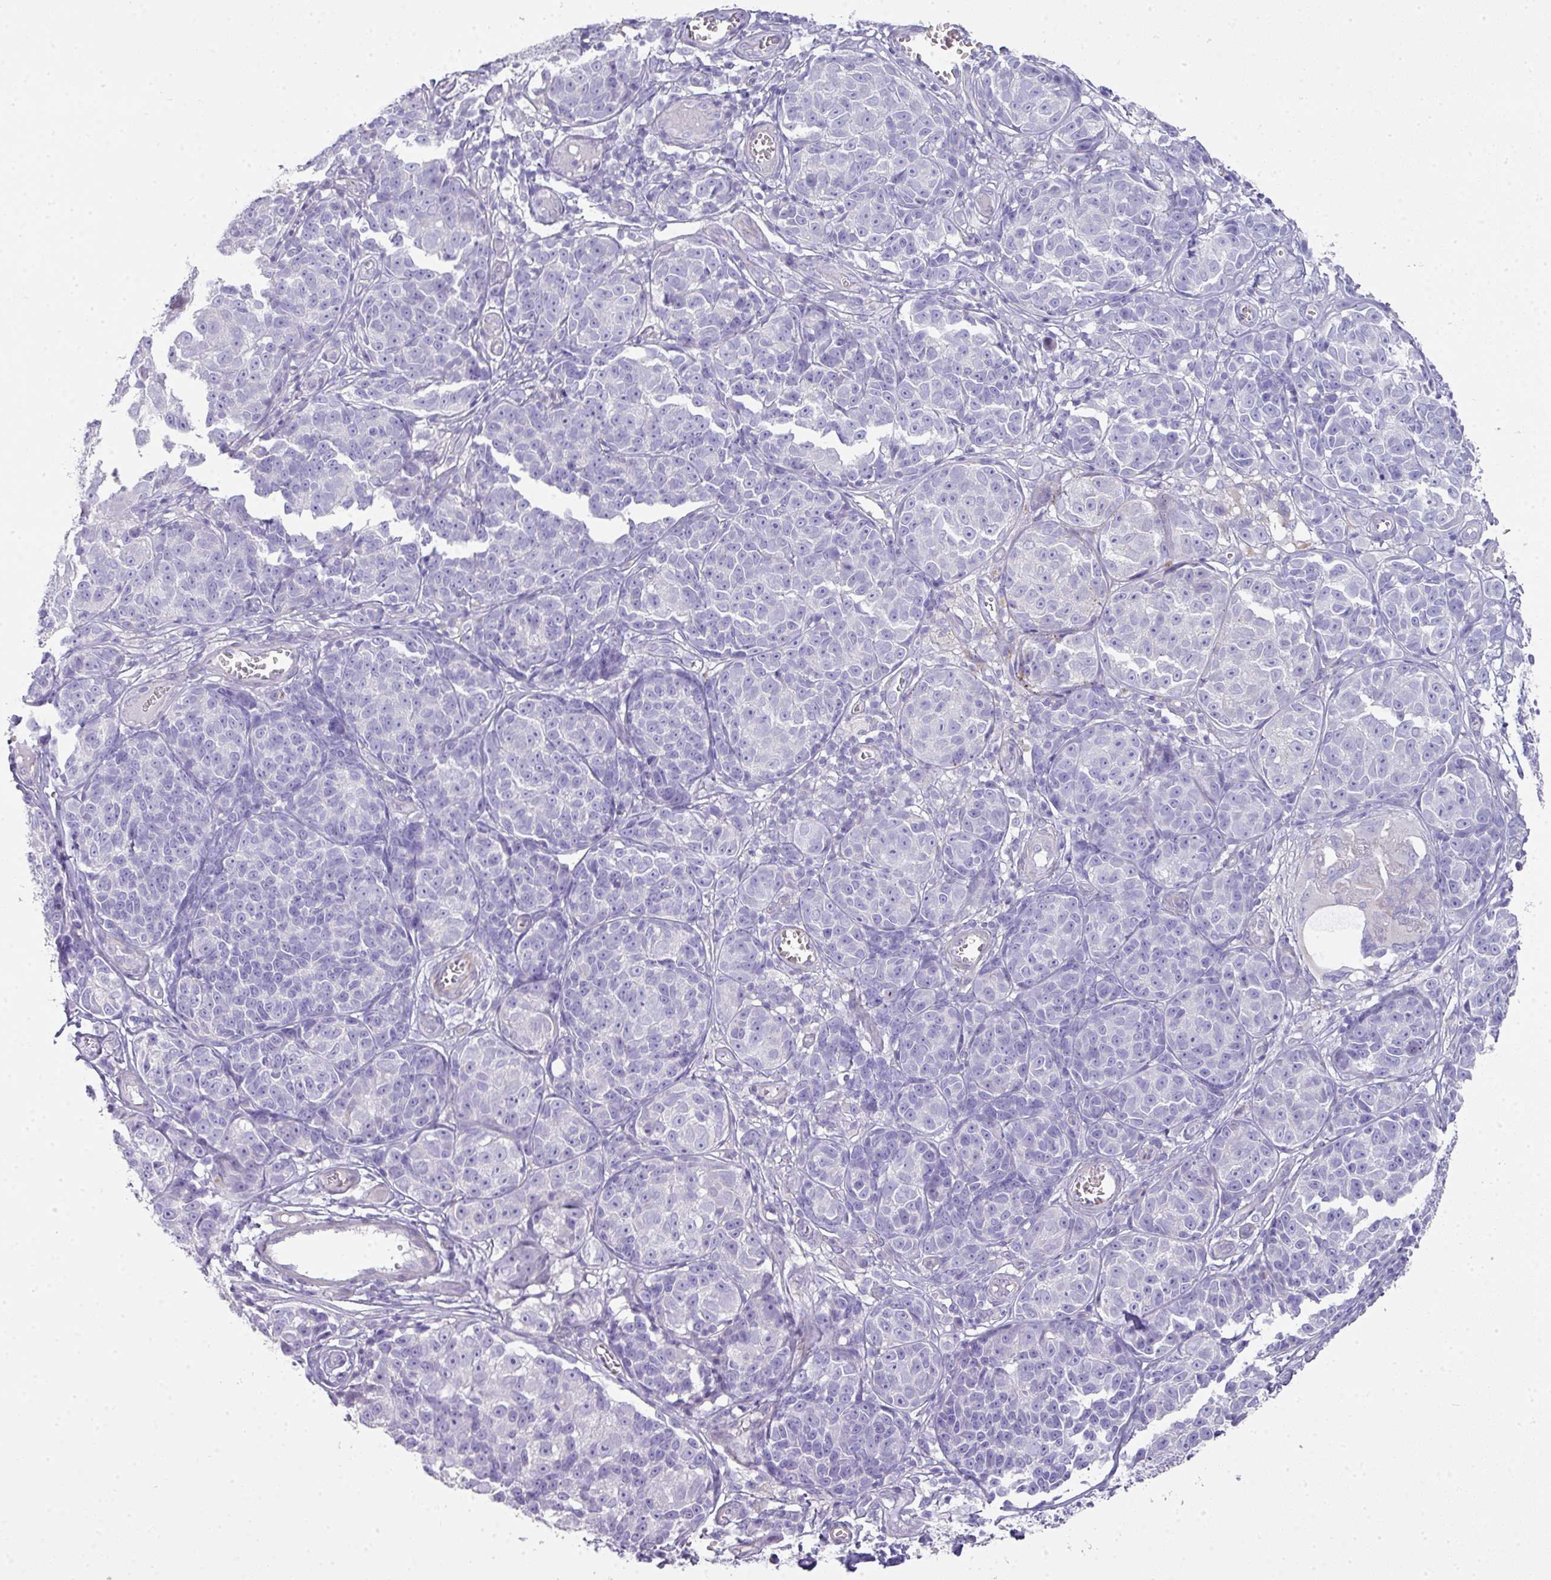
{"staining": {"intensity": "negative", "quantity": "none", "location": "none"}, "tissue": "melanoma", "cell_type": "Tumor cells", "image_type": "cancer", "snomed": [{"axis": "morphology", "description": "Malignant melanoma, NOS"}, {"axis": "topography", "description": "Skin"}], "caption": "An image of human malignant melanoma is negative for staining in tumor cells.", "gene": "GLI4", "patient": {"sex": "male", "age": 73}}